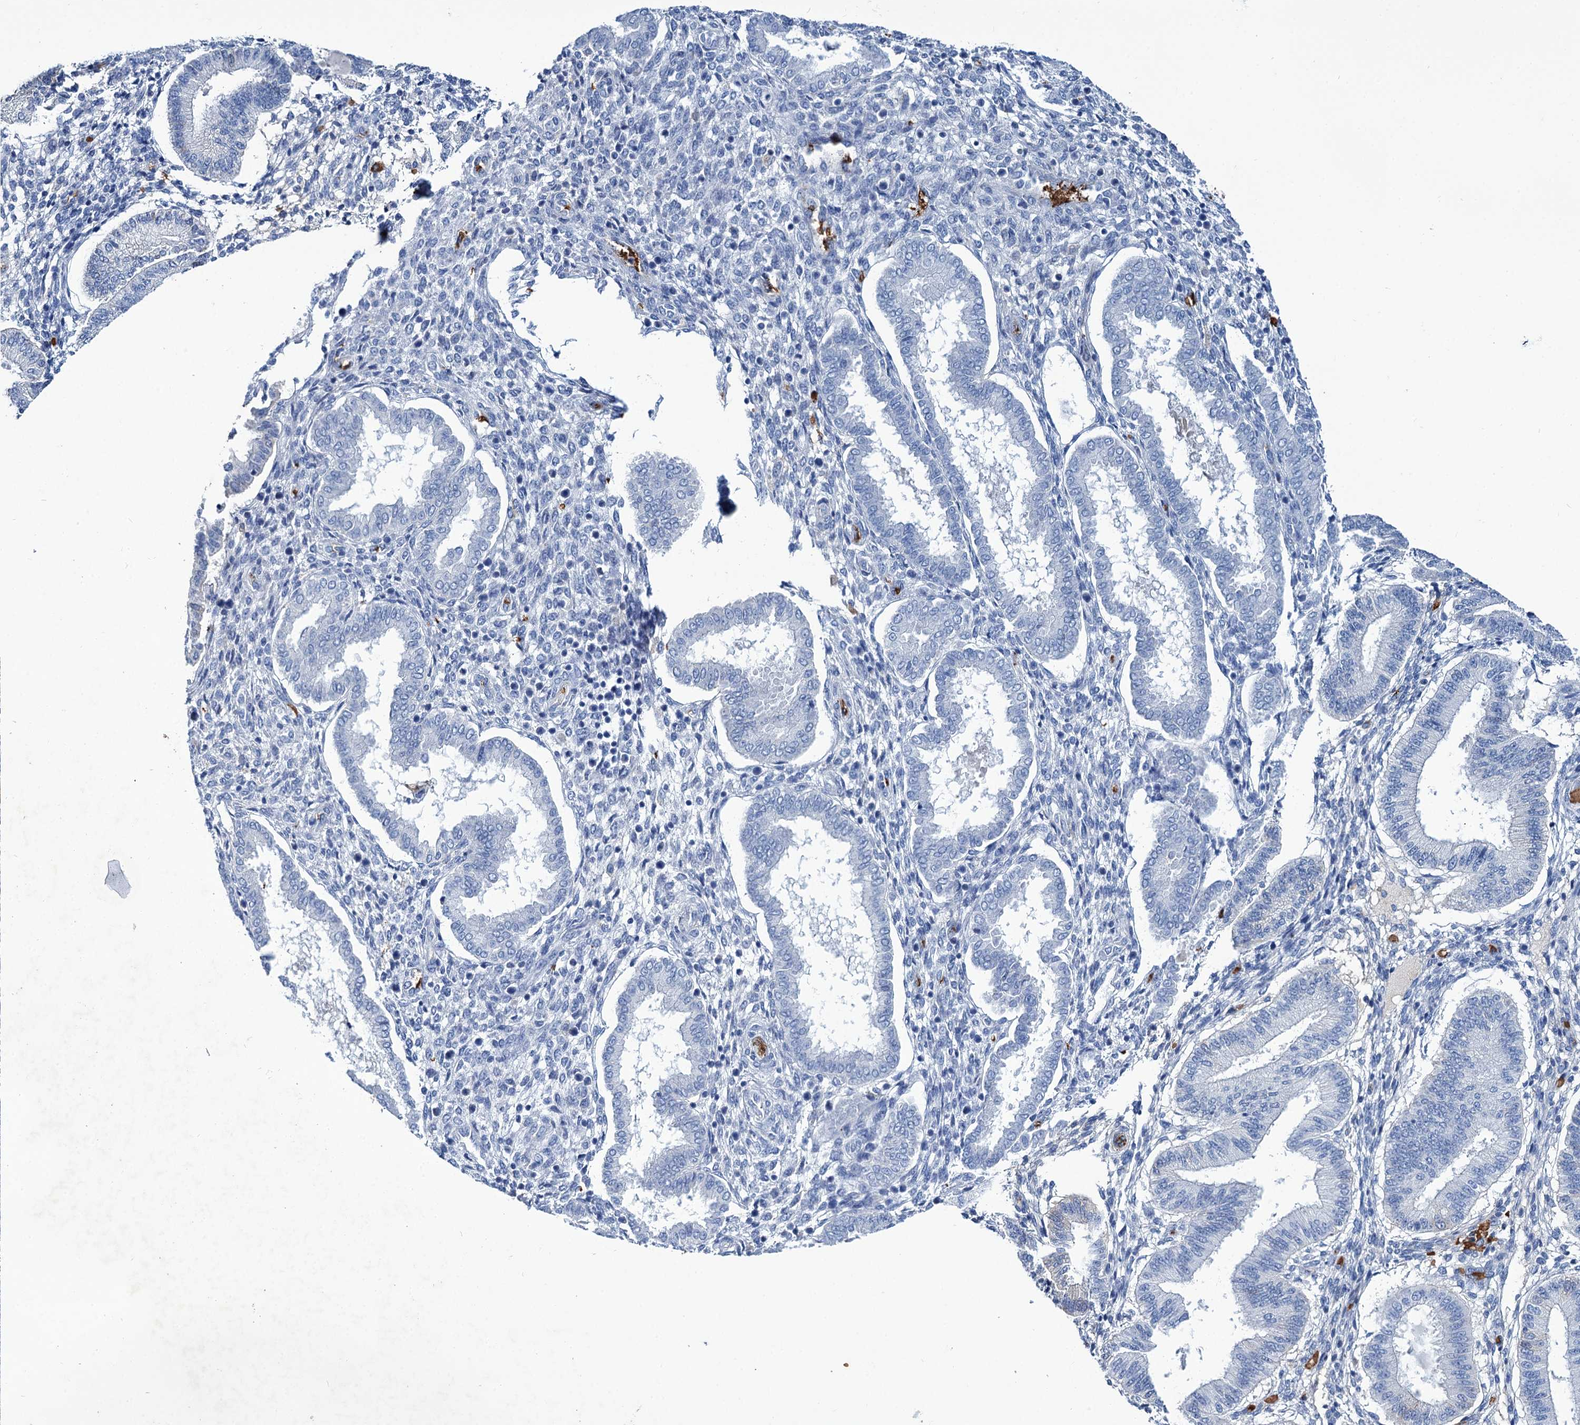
{"staining": {"intensity": "negative", "quantity": "none", "location": "none"}, "tissue": "endometrium", "cell_type": "Cells in endometrial stroma", "image_type": "normal", "snomed": [{"axis": "morphology", "description": "Normal tissue, NOS"}, {"axis": "topography", "description": "Endometrium"}], "caption": "Endometrium stained for a protein using IHC shows no expression cells in endometrial stroma.", "gene": "RPUSD3", "patient": {"sex": "female", "age": 24}}